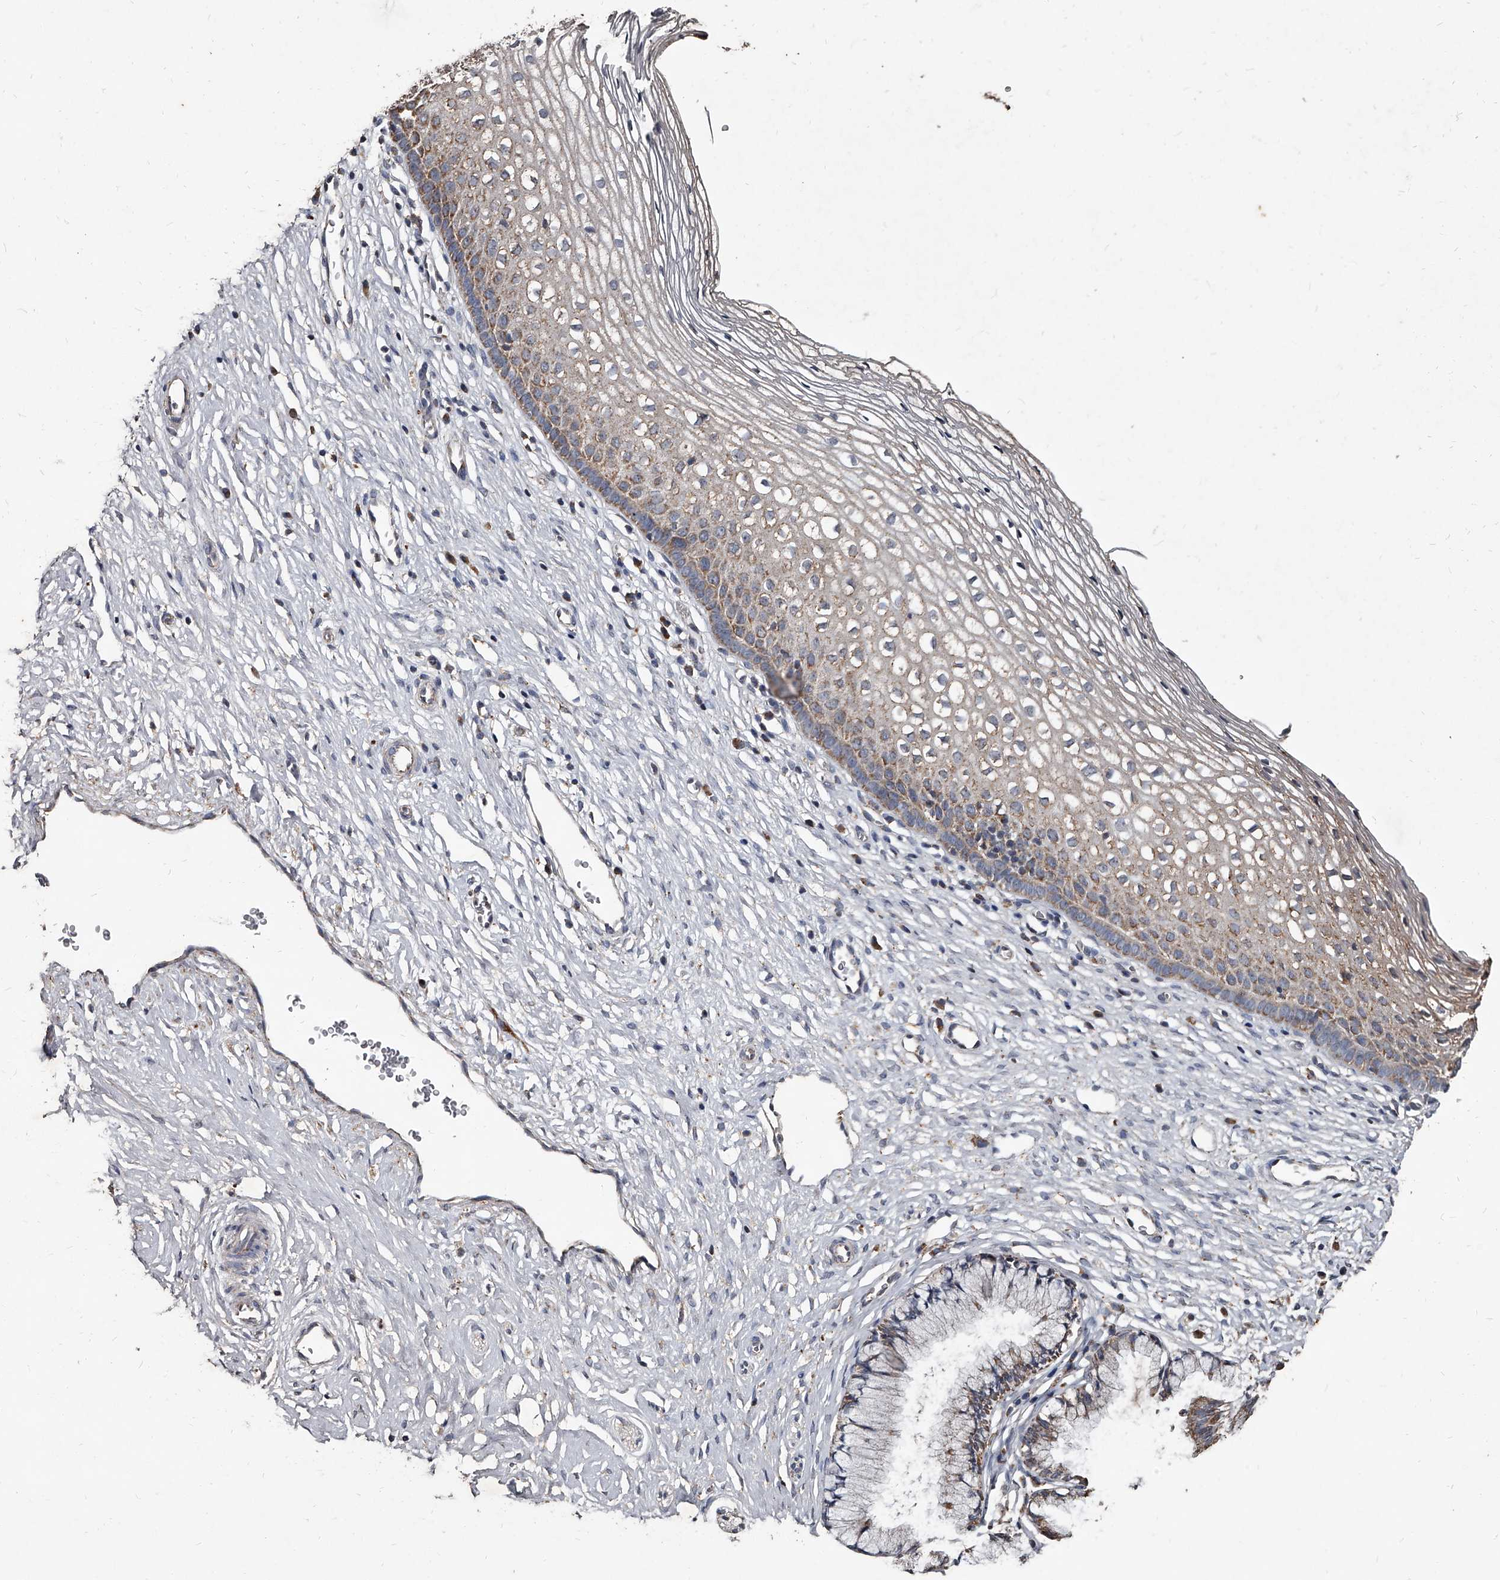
{"staining": {"intensity": "moderate", "quantity": "<25%", "location": "cytoplasmic/membranous"}, "tissue": "cervix", "cell_type": "Glandular cells", "image_type": "normal", "snomed": [{"axis": "morphology", "description": "Normal tissue, NOS"}, {"axis": "topography", "description": "Cervix"}], "caption": "Immunohistochemical staining of benign human cervix exhibits moderate cytoplasmic/membranous protein staining in approximately <25% of glandular cells.", "gene": "GPR183", "patient": {"sex": "female", "age": 27}}